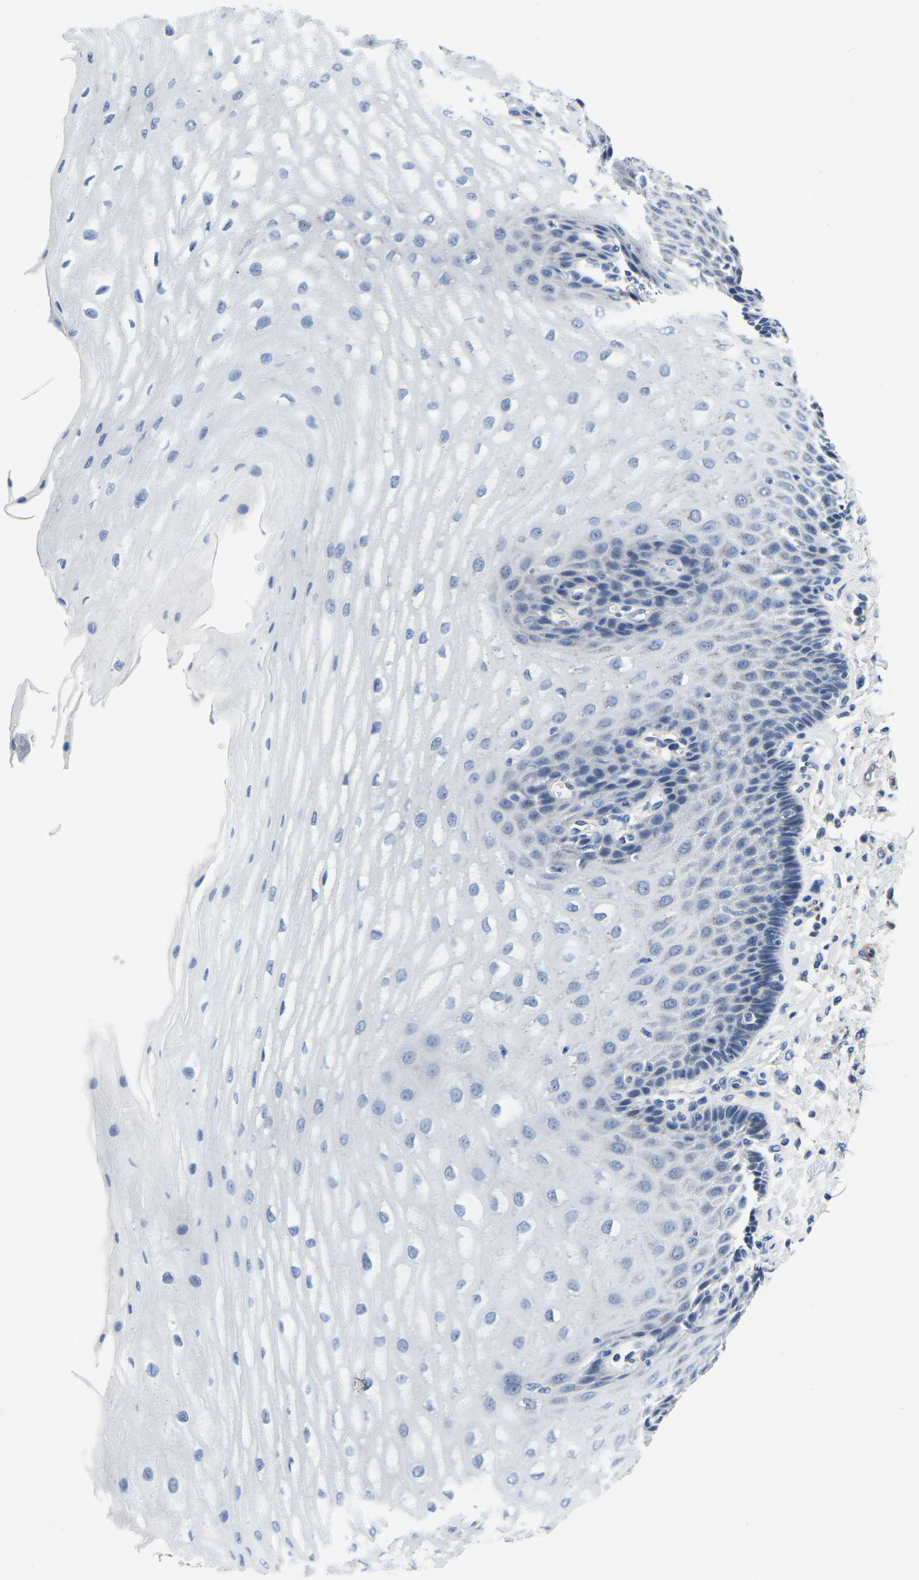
{"staining": {"intensity": "negative", "quantity": "none", "location": "none"}, "tissue": "esophagus", "cell_type": "Squamous epithelial cells", "image_type": "normal", "snomed": [{"axis": "morphology", "description": "Normal tissue, NOS"}, {"axis": "topography", "description": "Esophagus"}], "caption": "This photomicrograph is of benign esophagus stained with IHC to label a protein in brown with the nuclei are counter-stained blue. There is no expression in squamous epithelial cells.", "gene": "PDLIM7", "patient": {"sex": "male", "age": 54}}